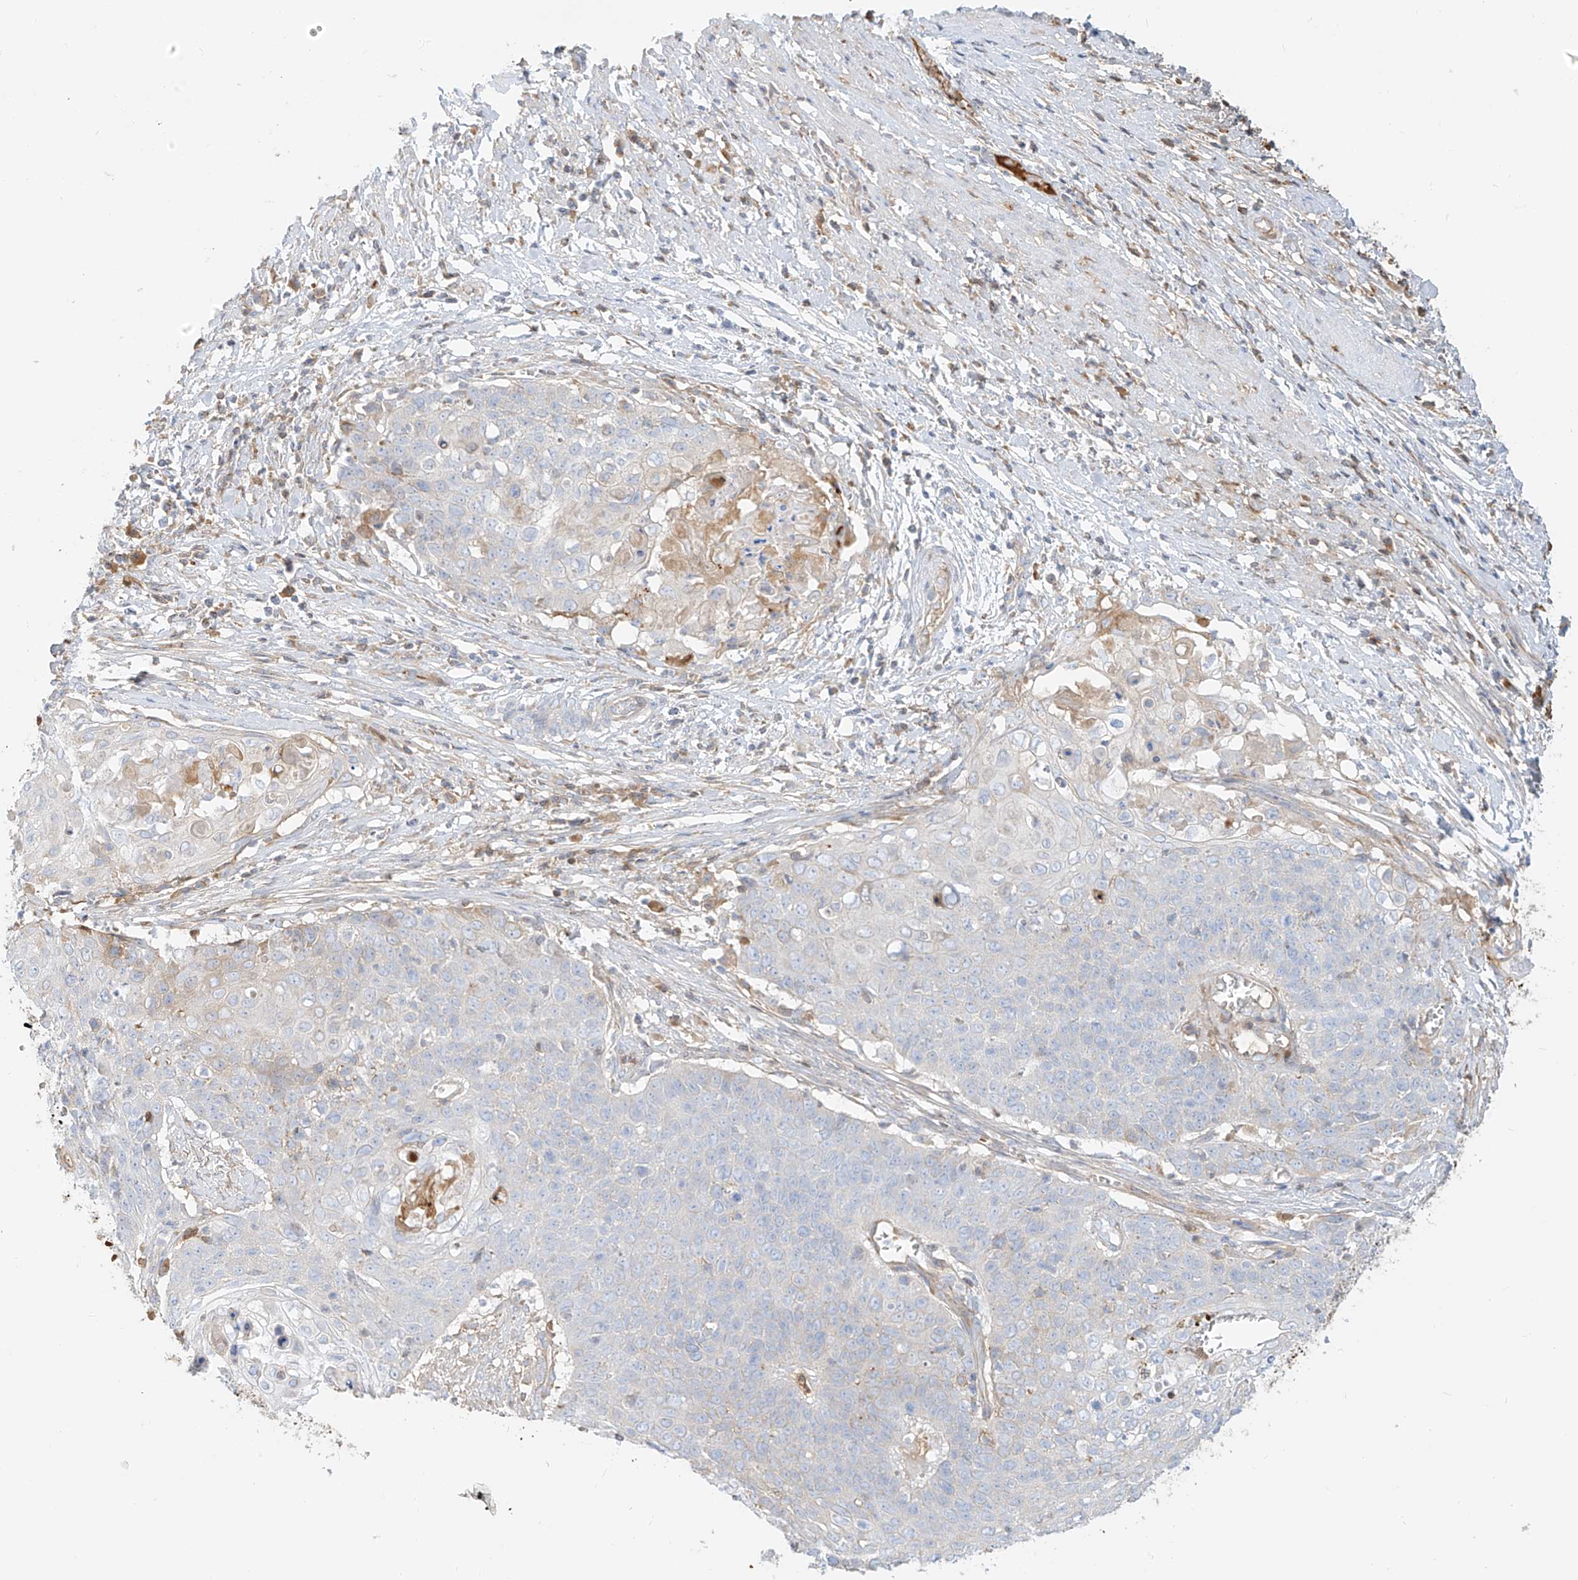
{"staining": {"intensity": "negative", "quantity": "none", "location": "none"}, "tissue": "cervical cancer", "cell_type": "Tumor cells", "image_type": "cancer", "snomed": [{"axis": "morphology", "description": "Squamous cell carcinoma, NOS"}, {"axis": "topography", "description": "Cervix"}], "caption": "Immunohistochemical staining of cervical cancer (squamous cell carcinoma) shows no significant positivity in tumor cells.", "gene": "OCSTAMP", "patient": {"sex": "female", "age": 39}}